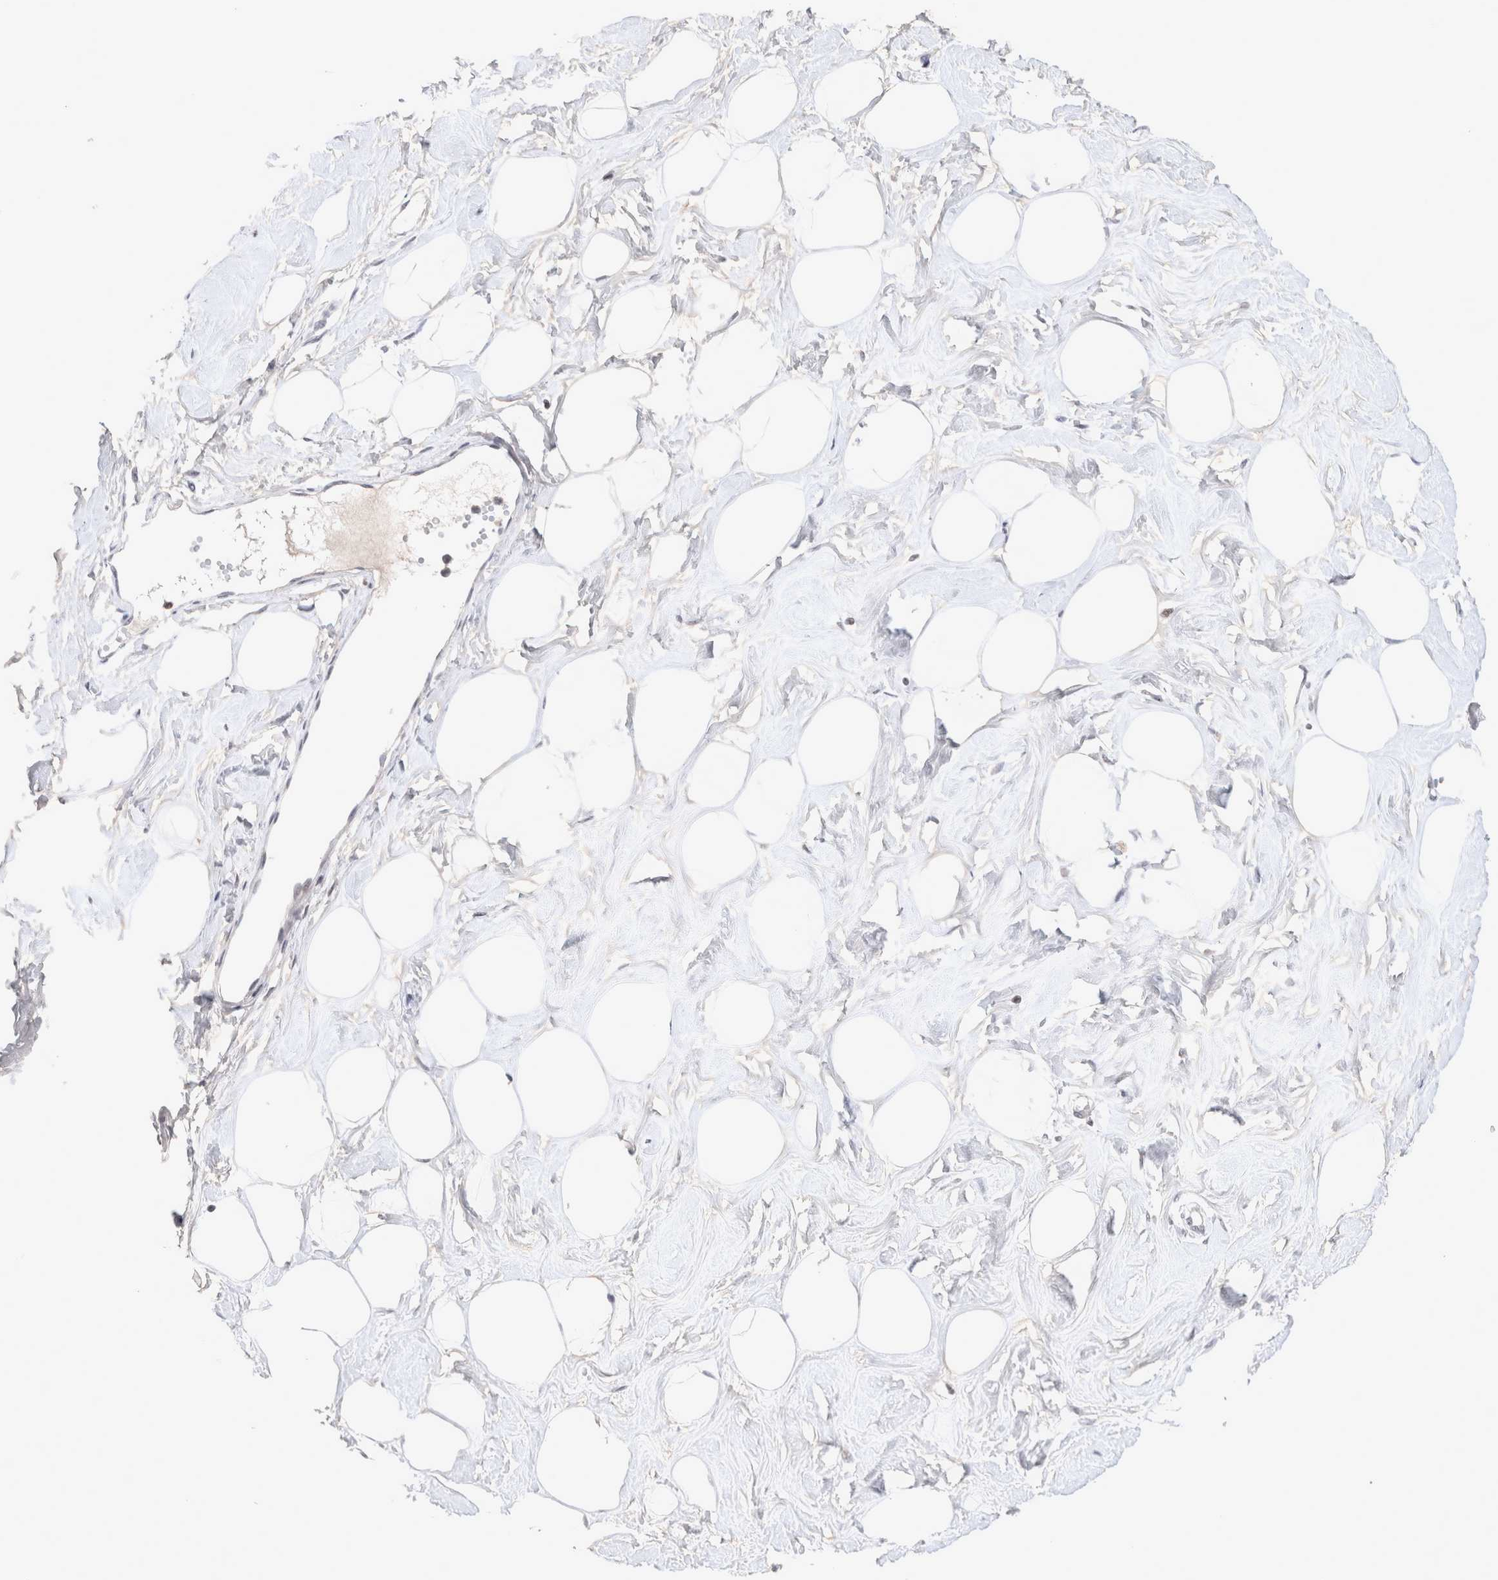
{"staining": {"intensity": "negative", "quantity": "none", "location": "none"}, "tissue": "breast", "cell_type": "Adipocytes", "image_type": "normal", "snomed": [{"axis": "morphology", "description": "Normal tissue, NOS"}, {"axis": "topography", "description": "Breast"}], "caption": "DAB (3,3'-diaminobenzidine) immunohistochemical staining of benign human breast shows no significant staining in adipocytes. (DAB immunohistochemistry (IHC) visualized using brightfield microscopy, high magnification).", "gene": "MRPL37", "patient": {"sex": "female", "age": 23}}